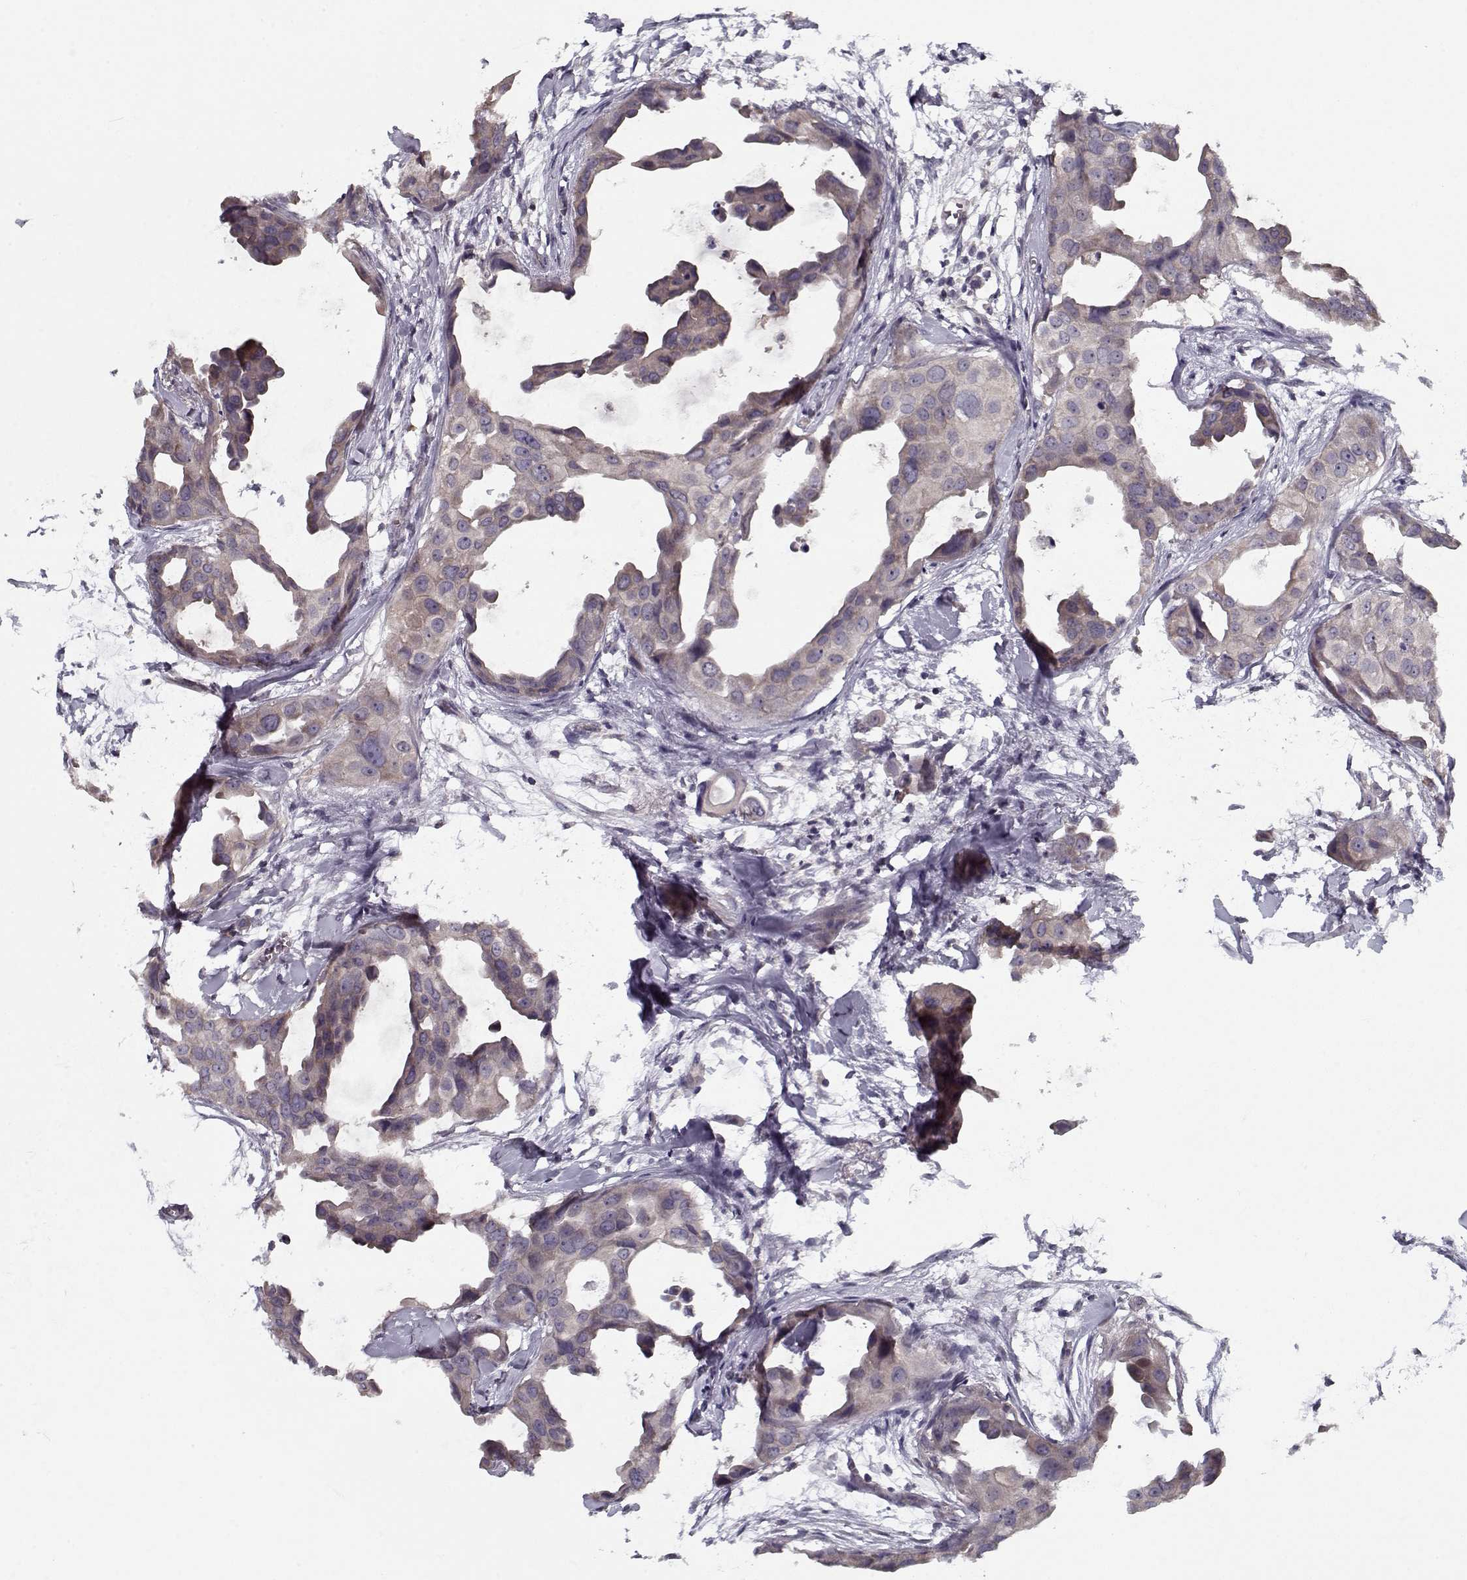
{"staining": {"intensity": "weak", "quantity": "<25%", "location": "cytoplasmic/membranous"}, "tissue": "breast cancer", "cell_type": "Tumor cells", "image_type": "cancer", "snomed": [{"axis": "morphology", "description": "Duct carcinoma"}, {"axis": "topography", "description": "Breast"}], "caption": "DAB (3,3'-diaminobenzidine) immunohistochemical staining of breast cancer (intraductal carcinoma) displays no significant staining in tumor cells.", "gene": "TESPA1", "patient": {"sex": "female", "age": 38}}